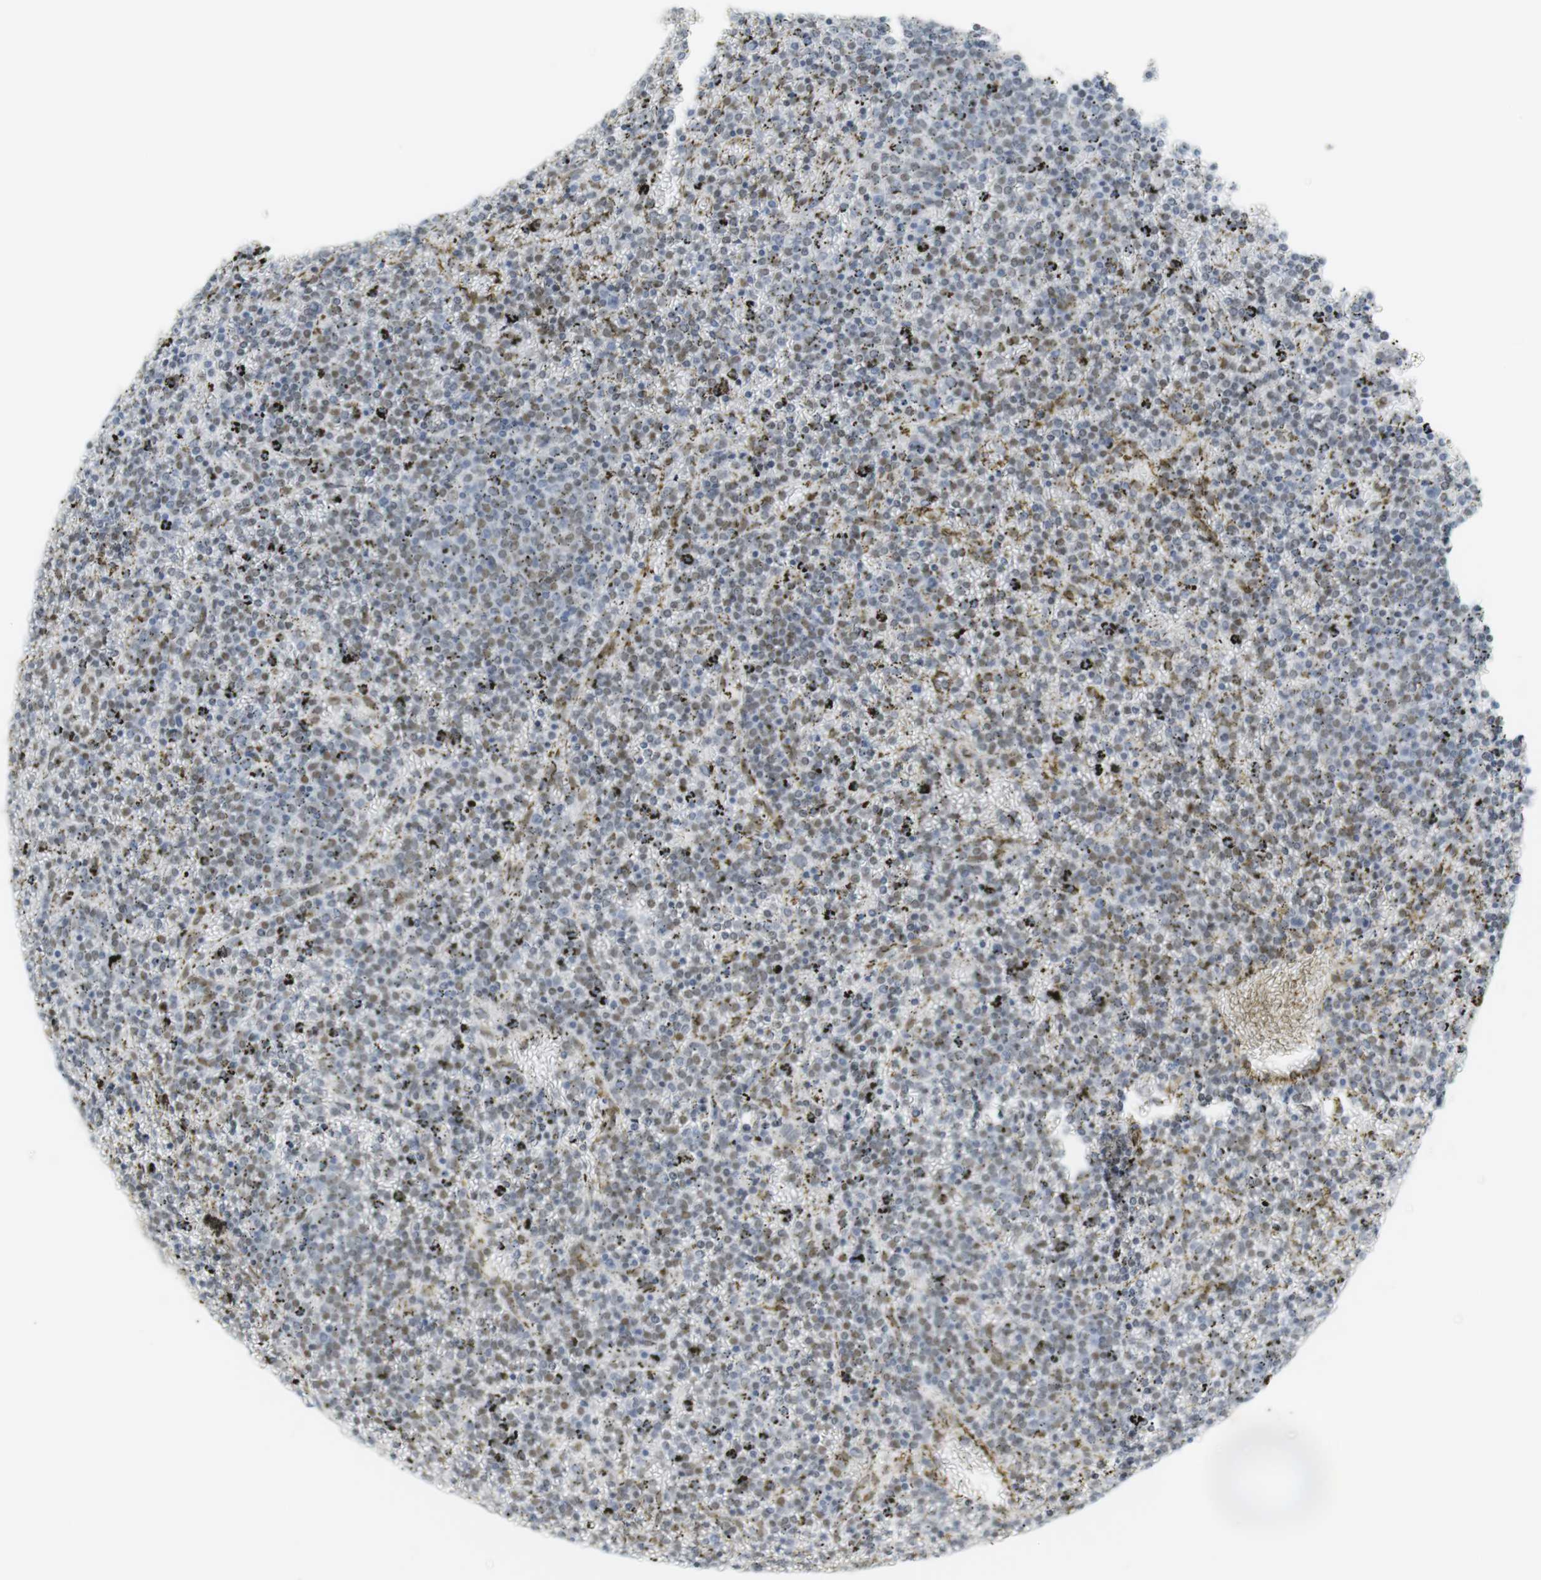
{"staining": {"intensity": "weak", "quantity": "25%-75%", "location": "nuclear"}, "tissue": "lymphoma", "cell_type": "Tumor cells", "image_type": "cancer", "snomed": [{"axis": "morphology", "description": "Malignant lymphoma, non-Hodgkin's type, Low grade"}, {"axis": "topography", "description": "Spleen"}], "caption": "Immunohistochemical staining of lymphoma displays weak nuclear protein expression in about 25%-75% of tumor cells.", "gene": "BMI1", "patient": {"sex": "female", "age": 77}}